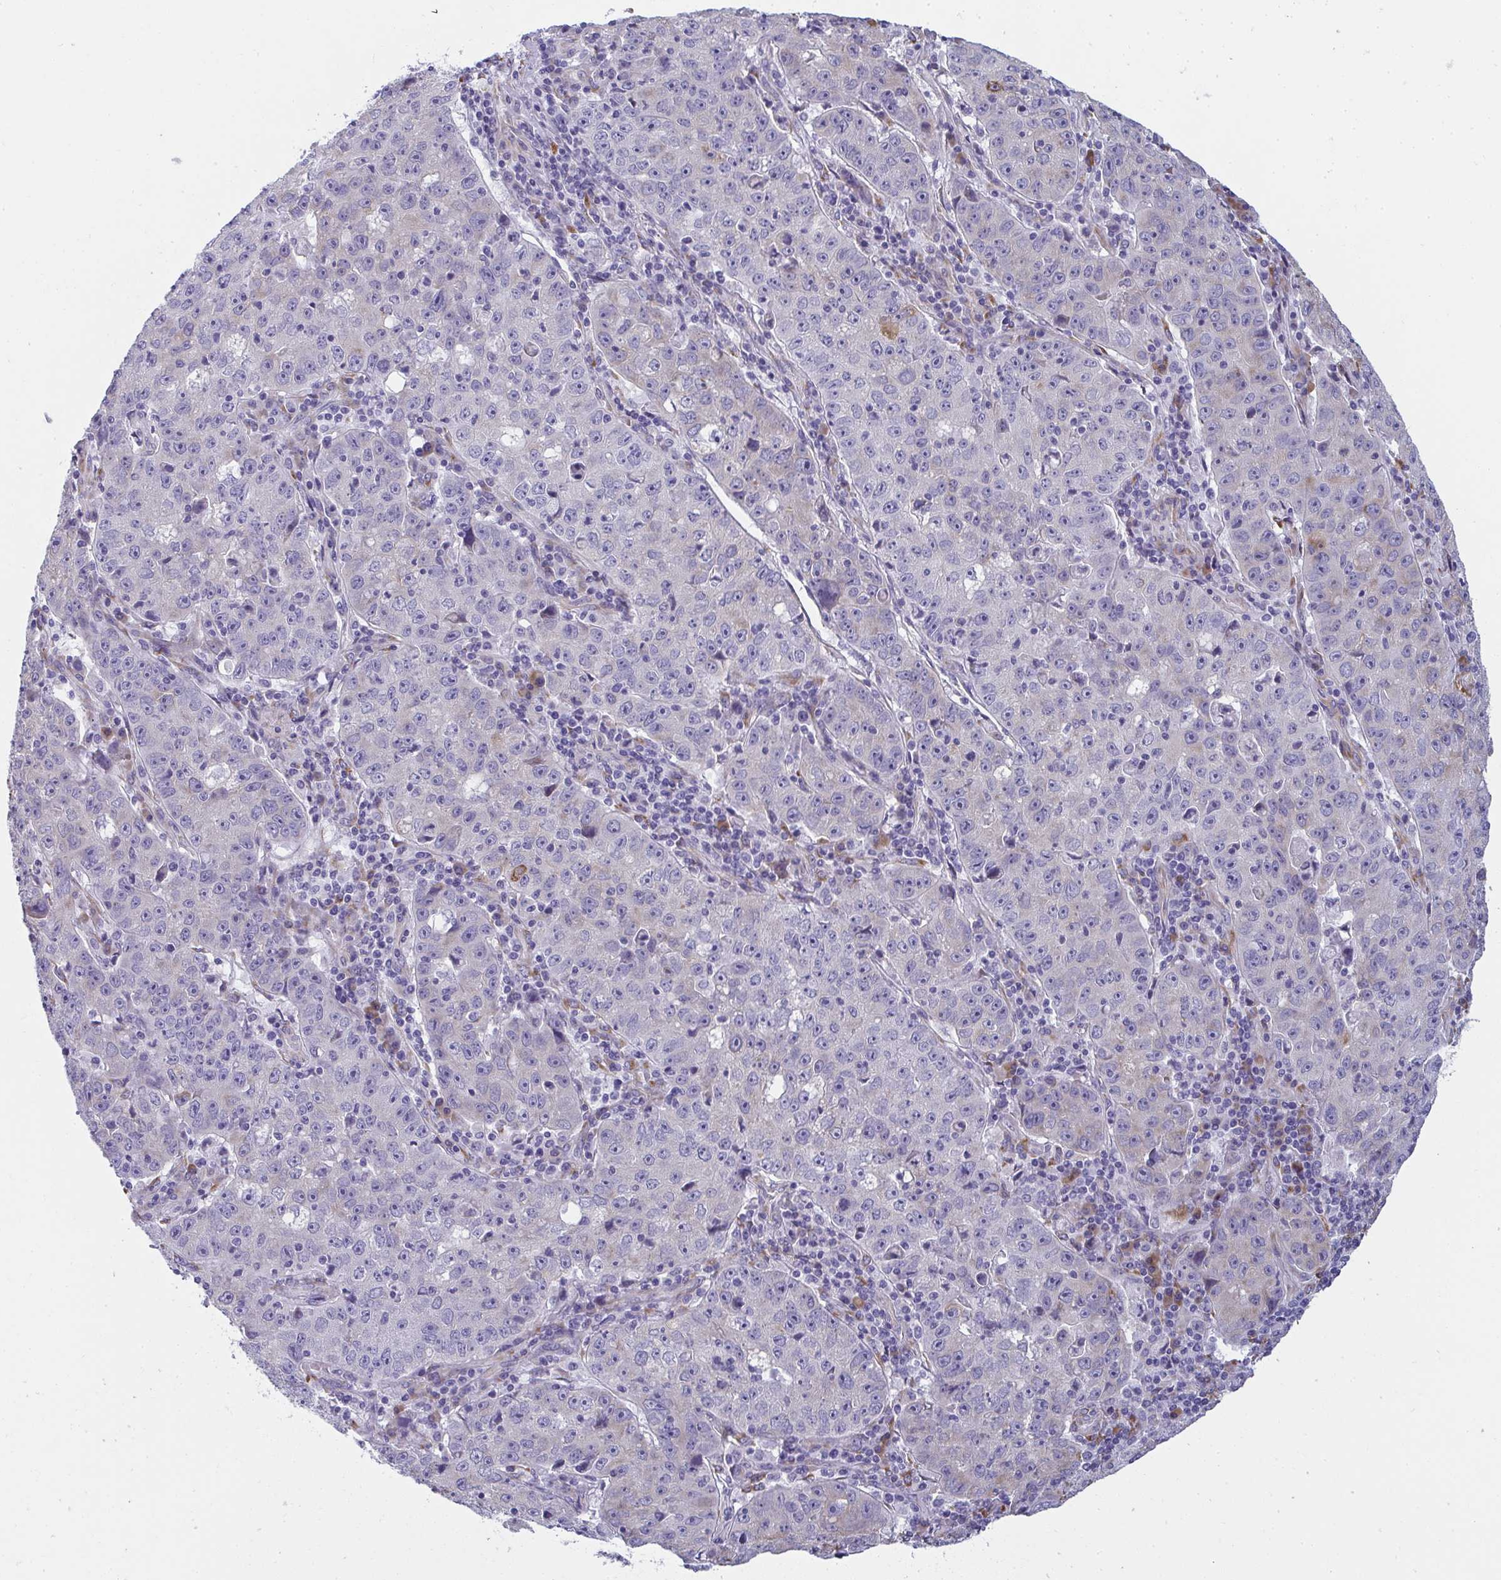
{"staining": {"intensity": "negative", "quantity": "none", "location": "none"}, "tissue": "lung cancer", "cell_type": "Tumor cells", "image_type": "cancer", "snomed": [{"axis": "morphology", "description": "Normal morphology"}, {"axis": "morphology", "description": "Adenocarcinoma, NOS"}, {"axis": "topography", "description": "Lymph node"}, {"axis": "topography", "description": "Lung"}], "caption": "This is an immunohistochemistry (IHC) image of human lung adenocarcinoma. There is no expression in tumor cells.", "gene": "SHROOM1", "patient": {"sex": "female", "age": 57}}